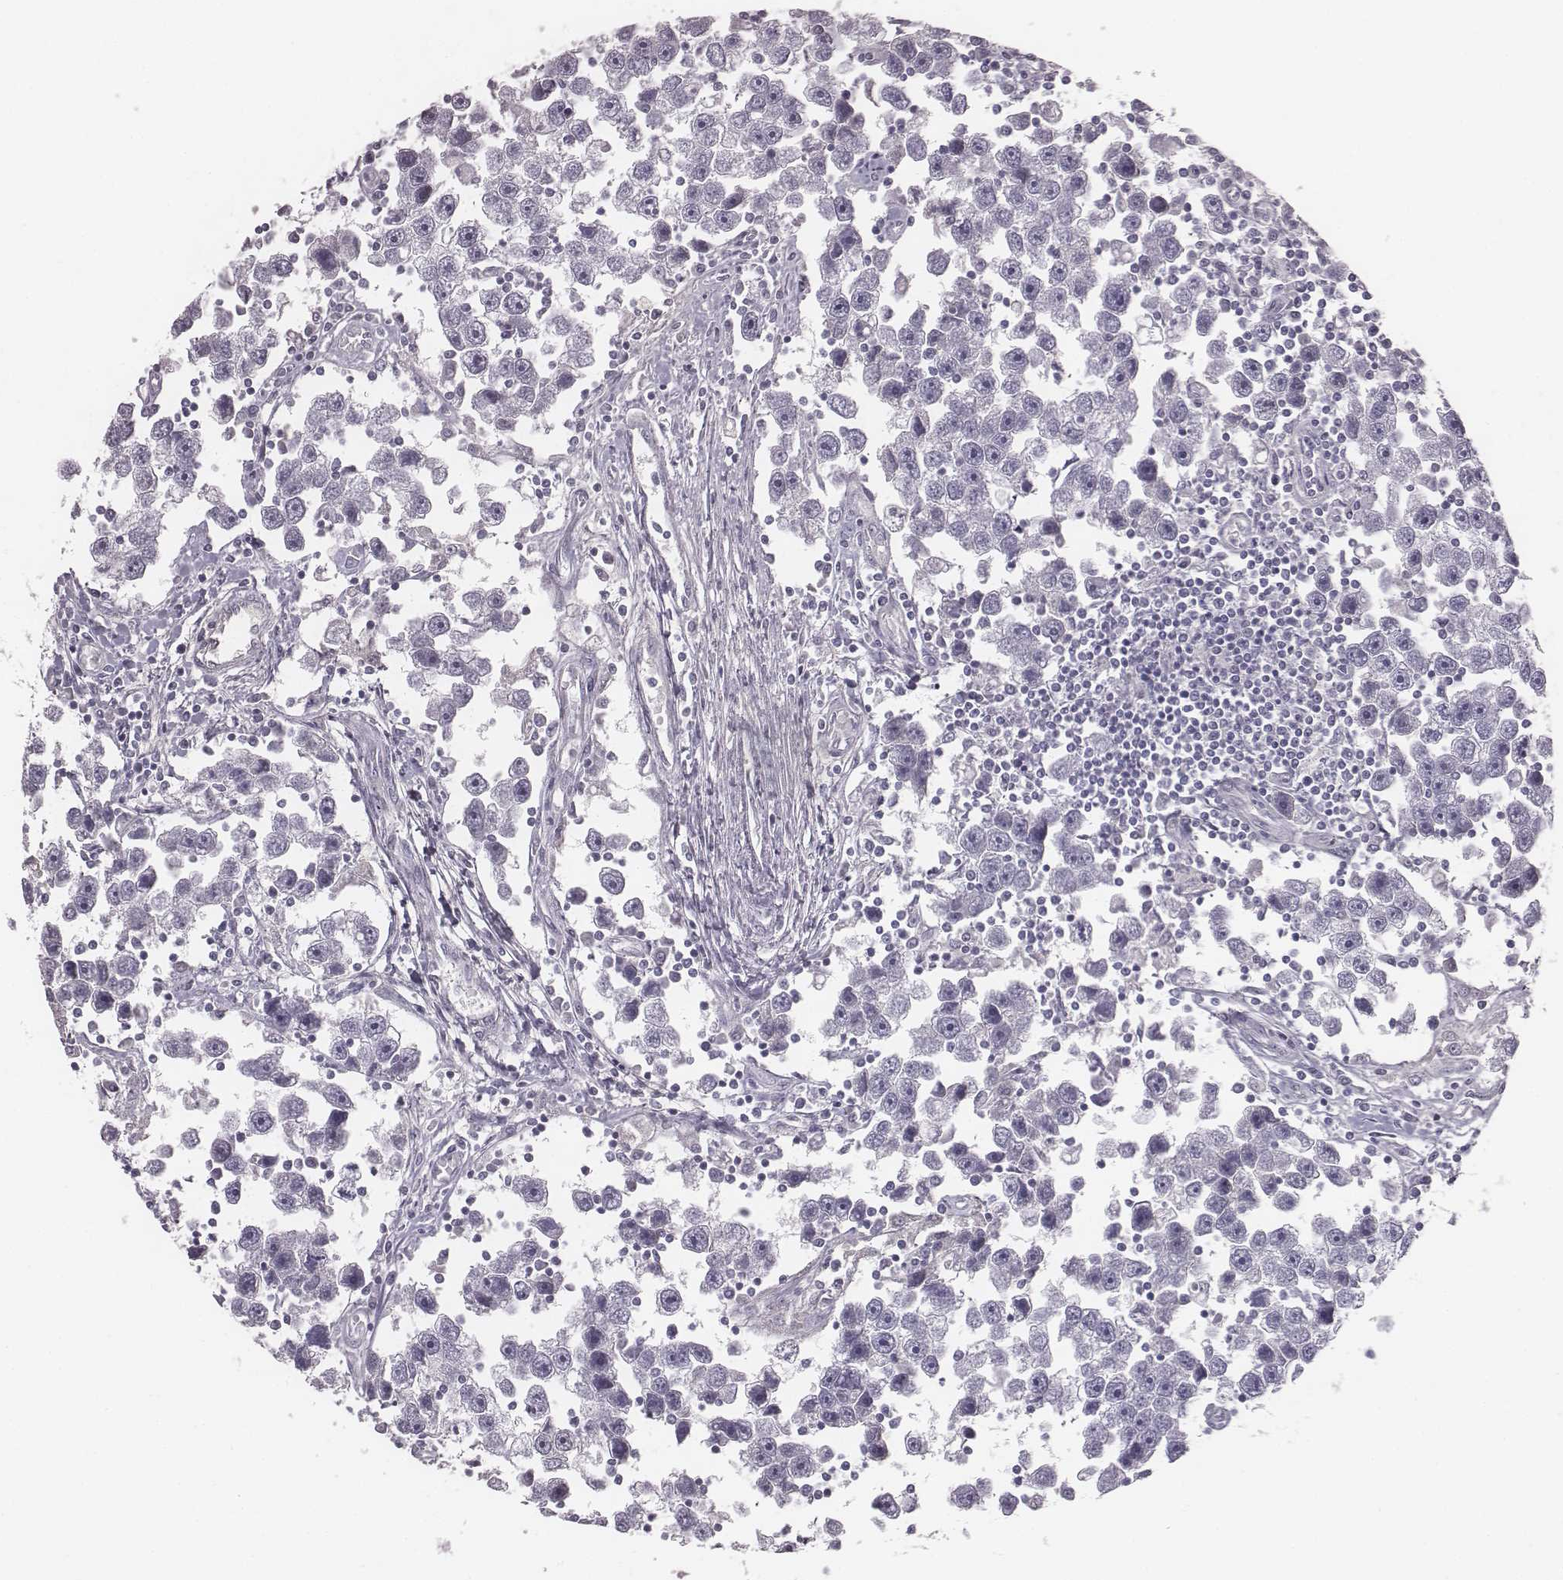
{"staining": {"intensity": "negative", "quantity": "none", "location": "none"}, "tissue": "testis cancer", "cell_type": "Tumor cells", "image_type": "cancer", "snomed": [{"axis": "morphology", "description": "Seminoma, NOS"}, {"axis": "topography", "description": "Testis"}], "caption": "Immunohistochemistry micrograph of neoplastic tissue: seminoma (testis) stained with DAB demonstrates no significant protein staining in tumor cells.", "gene": "PDE8B", "patient": {"sex": "male", "age": 30}}